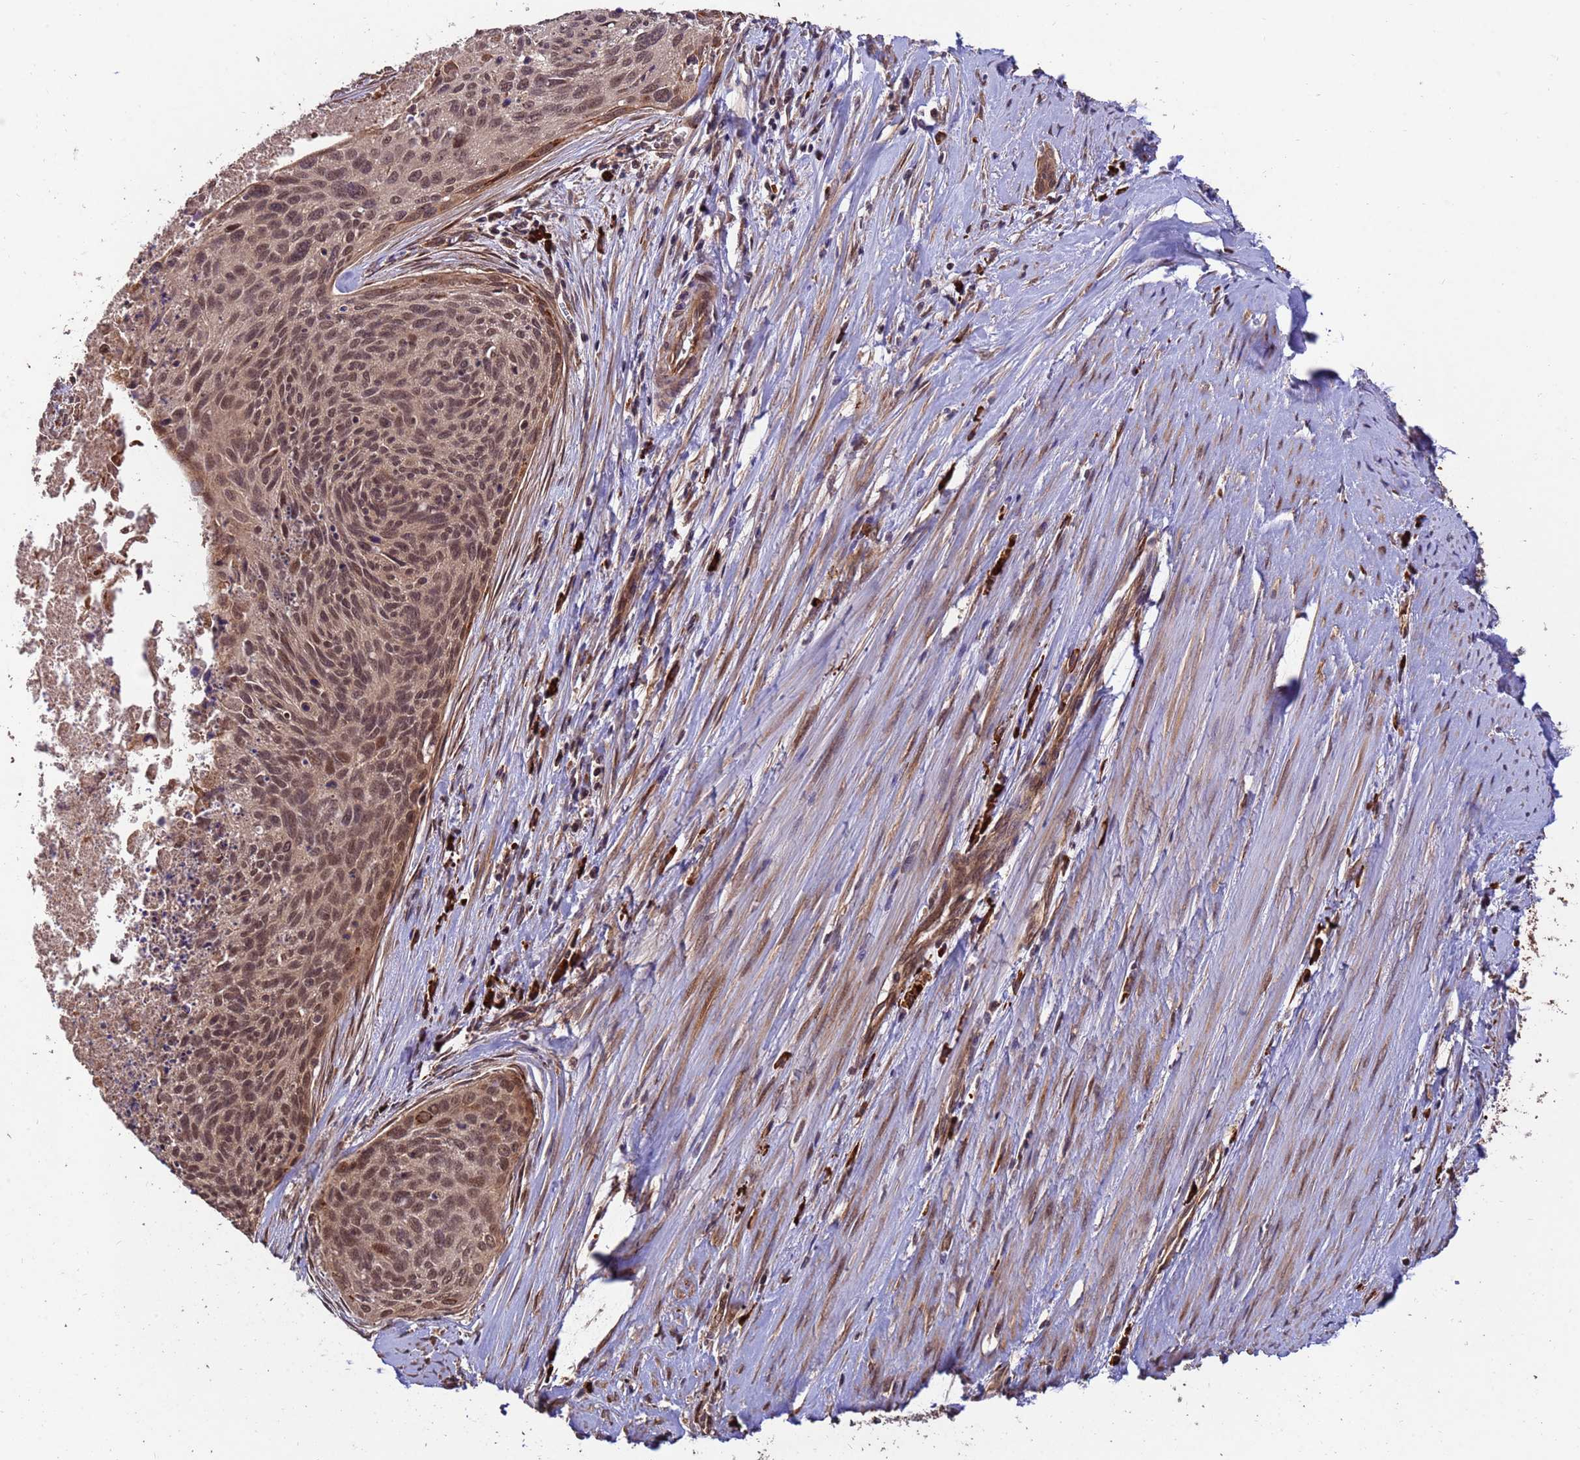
{"staining": {"intensity": "moderate", "quantity": ">75%", "location": "nuclear"}, "tissue": "cervical cancer", "cell_type": "Tumor cells", "image_type": "cancer", "snomed": [{"axis": "morphology", "description": "Squamous cell carcinoma, NOS"}, {"axis": "topography", "description": "Cervix"}], "caption": "Protein staining of cervical cancer tissue demonstrates moderate nuclear staining in about >75% of tumor cells. (DAB (3,3'-diaminobenzidine) IHC with brightfield microscopy, high magnification).", "gene": "ZNF619", "patient": {"sex": "female", "age": 55}}